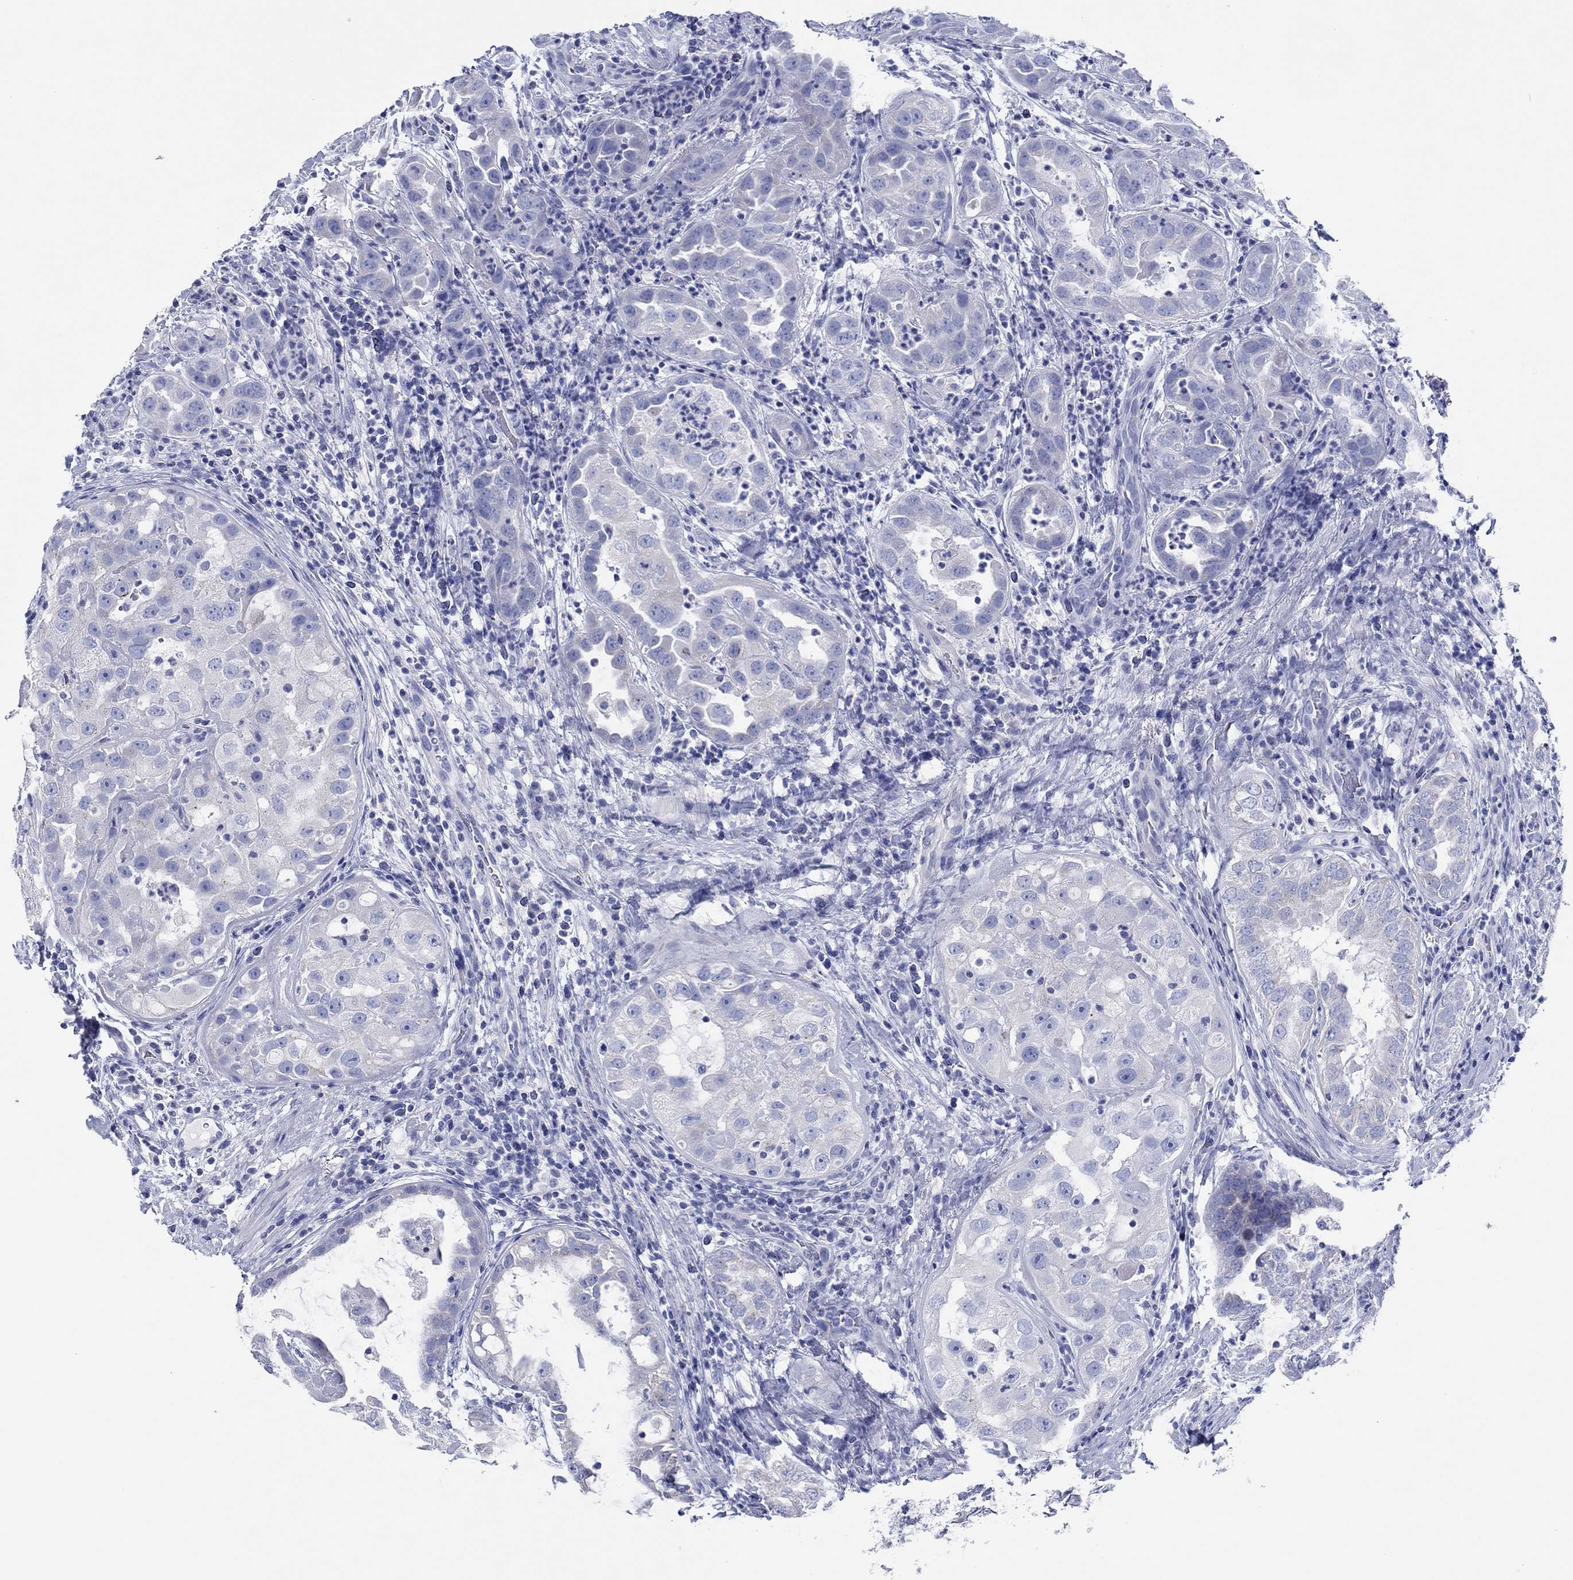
{"staining": {"intensity": "negative", "quantity": "none", "location": "none"}, "tissue": "urothelial cancer", "cell_type": "Tumor cells", "image_type": "cancer", "snomed": [{"axis": "morphology", "description": "Urothelial carcinoma, High grade"}, {"axis": "topography", "description": "Urinary bladder"}], "caption": "Urothelial carcinoma (high-grade) stained for a protein using immunohistochemistry exhibits no staining tumor cells.", "gene": "HCRT", "patient": {"sex": "female", "age": 41}}